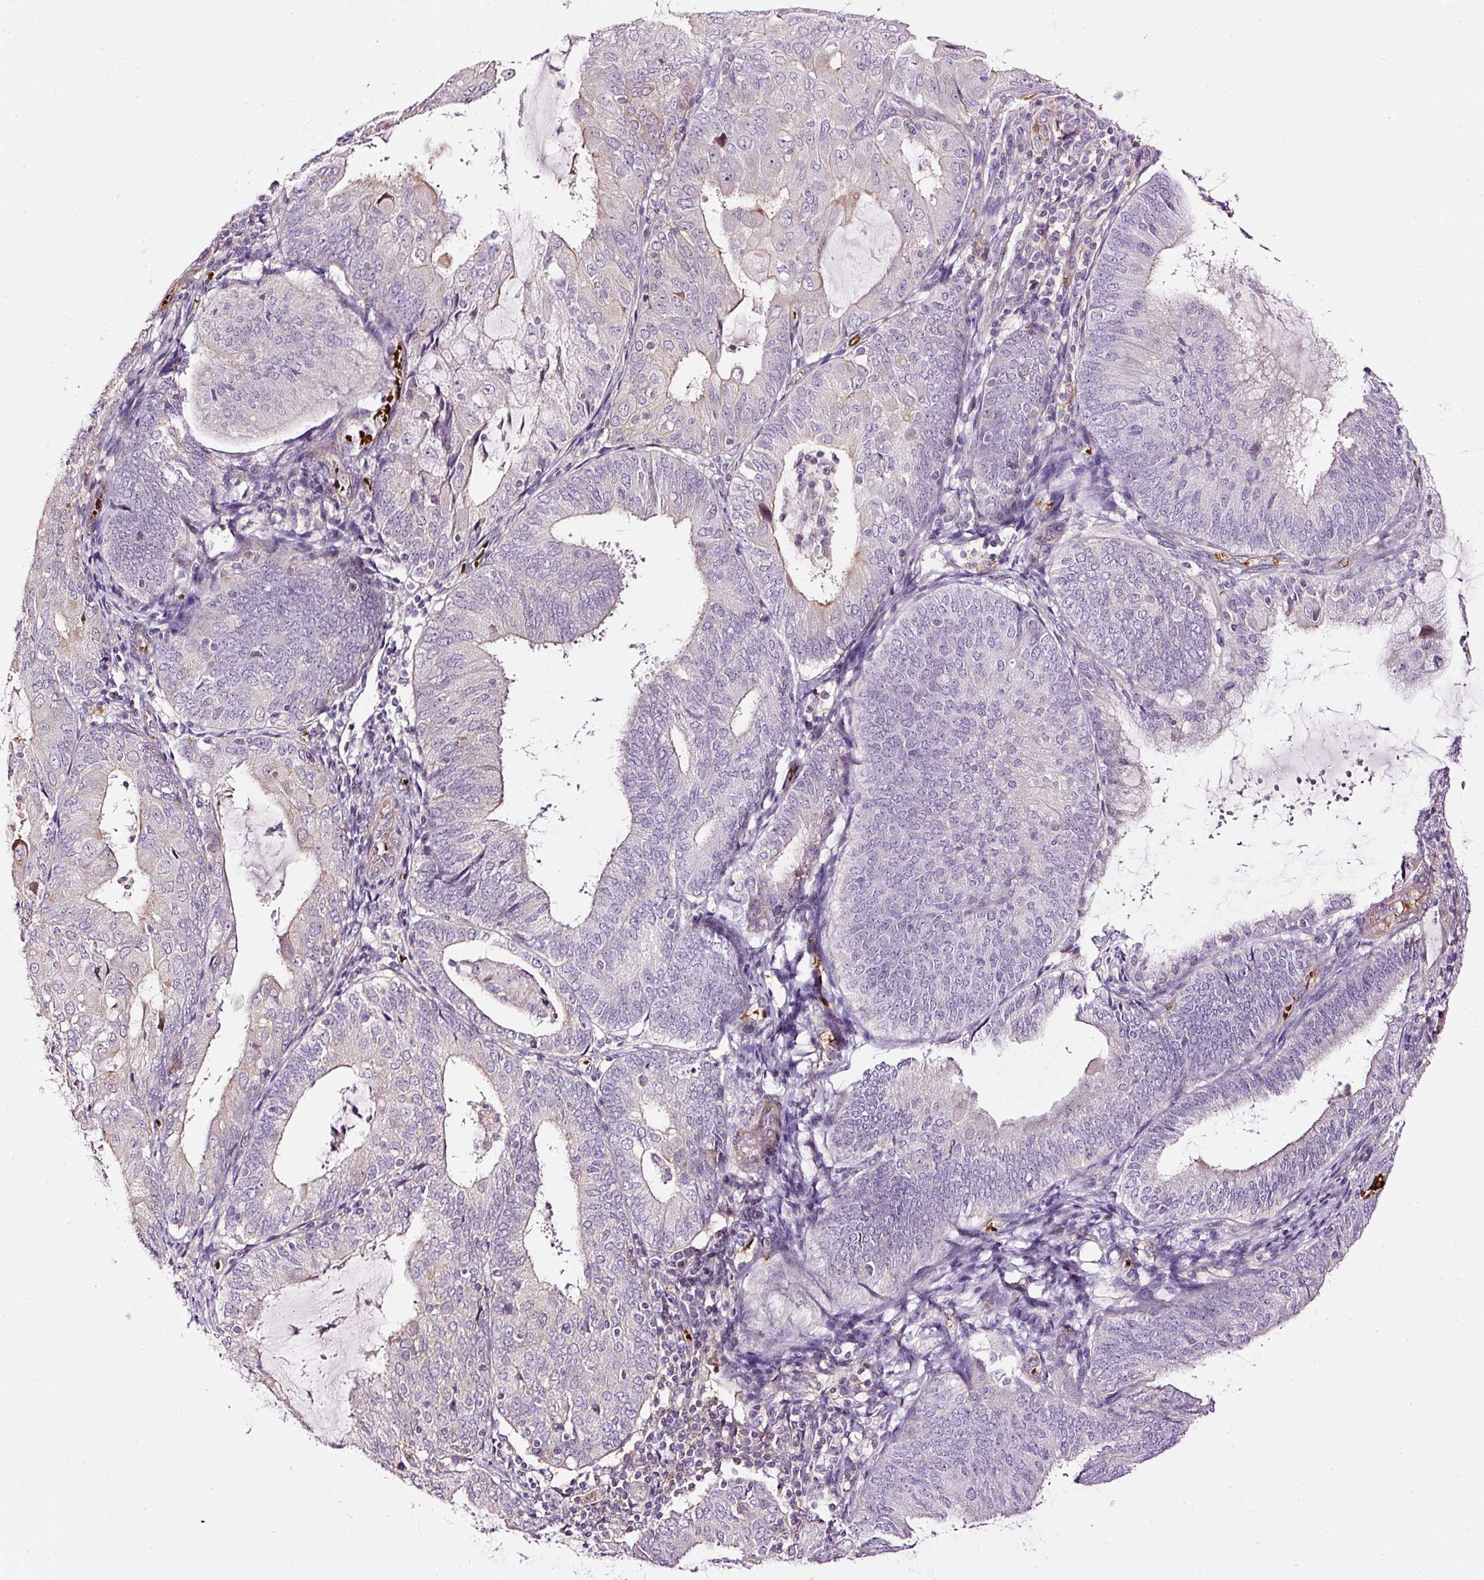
{"staining": {"intensity": "negative", "quantity": "none", "location": "none"}, "tissue": "endometrial cancer", "cell_type": "Tumor cells", "image_type": "cancer", "snomed": [{"axis": "morphology", "description": "Adenocarcinoma, NOS"}, {"axis": "topography", "description": "Endometrium"}], "caption": "An immunohistochemistry photomicrograph of endometrial cancer is shown. There is no staining in tumor cells of endometrial cancer. (Stains: DAB immunohistochemistry (IHC) with hematoxylin counter stain, Microscopy: brightfield microscopy at high magnification).", "gene": "USHBP1", "patient": {"sex": "female", "age": 81}}